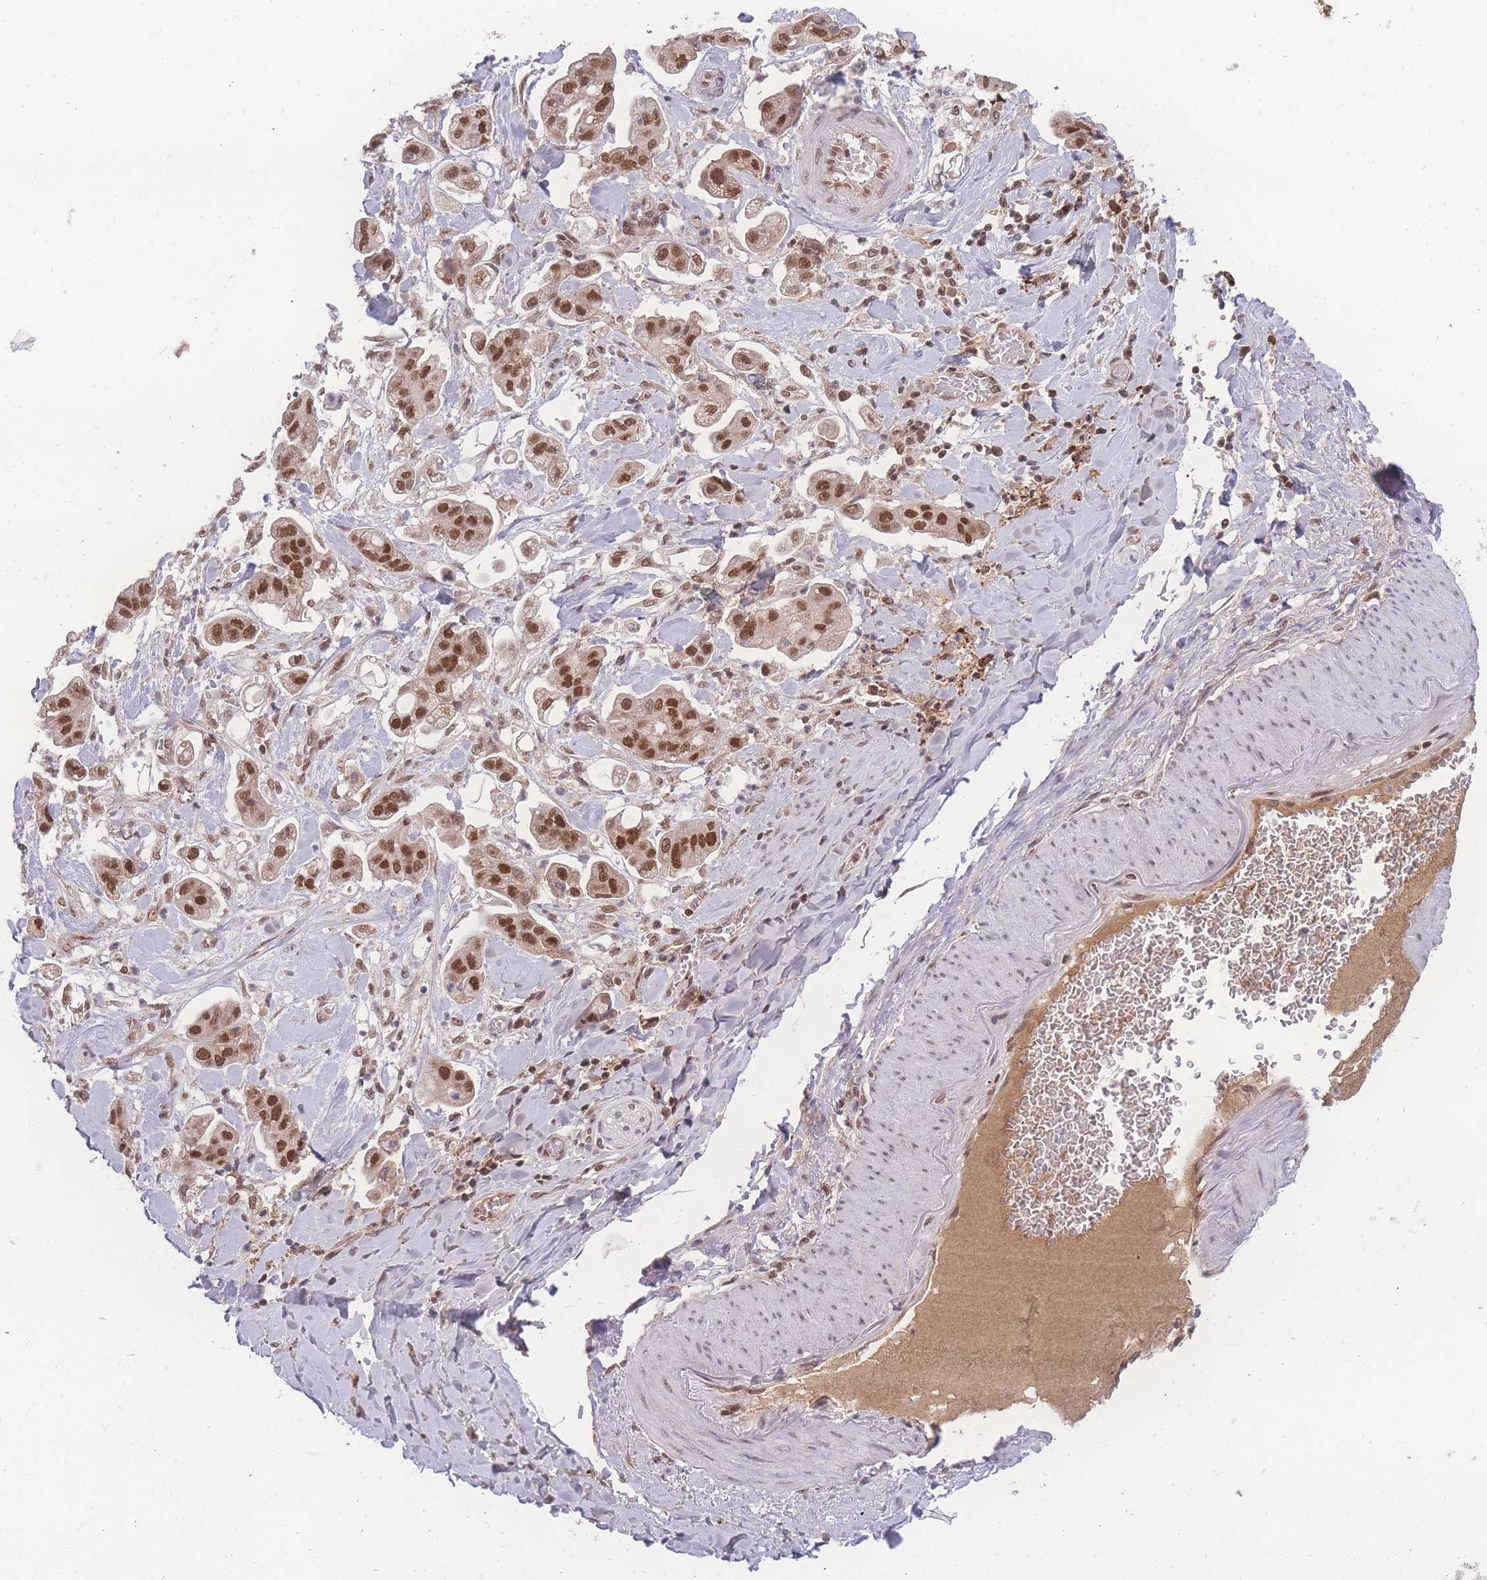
{"staining": {"intensity": "strong", "quantity": ">75%", "location": "nuclear"}, "tissue": "stomach cancer", "cell_type": "Tumor cells", "image_type": "cancer", "snomed": [{"axis": "morphology", "description": "Adenocarcinoma, NOS"}, {"axis": "topography", "description": "Stomach"}], "caption": "Stomach cancer stained for a protein (brown) demonstrates strong nuclear positive positivity in approximately >75% of tumor cells.", "gene": "RAVER1", "patient": {"sex": "male", "age": 62}}